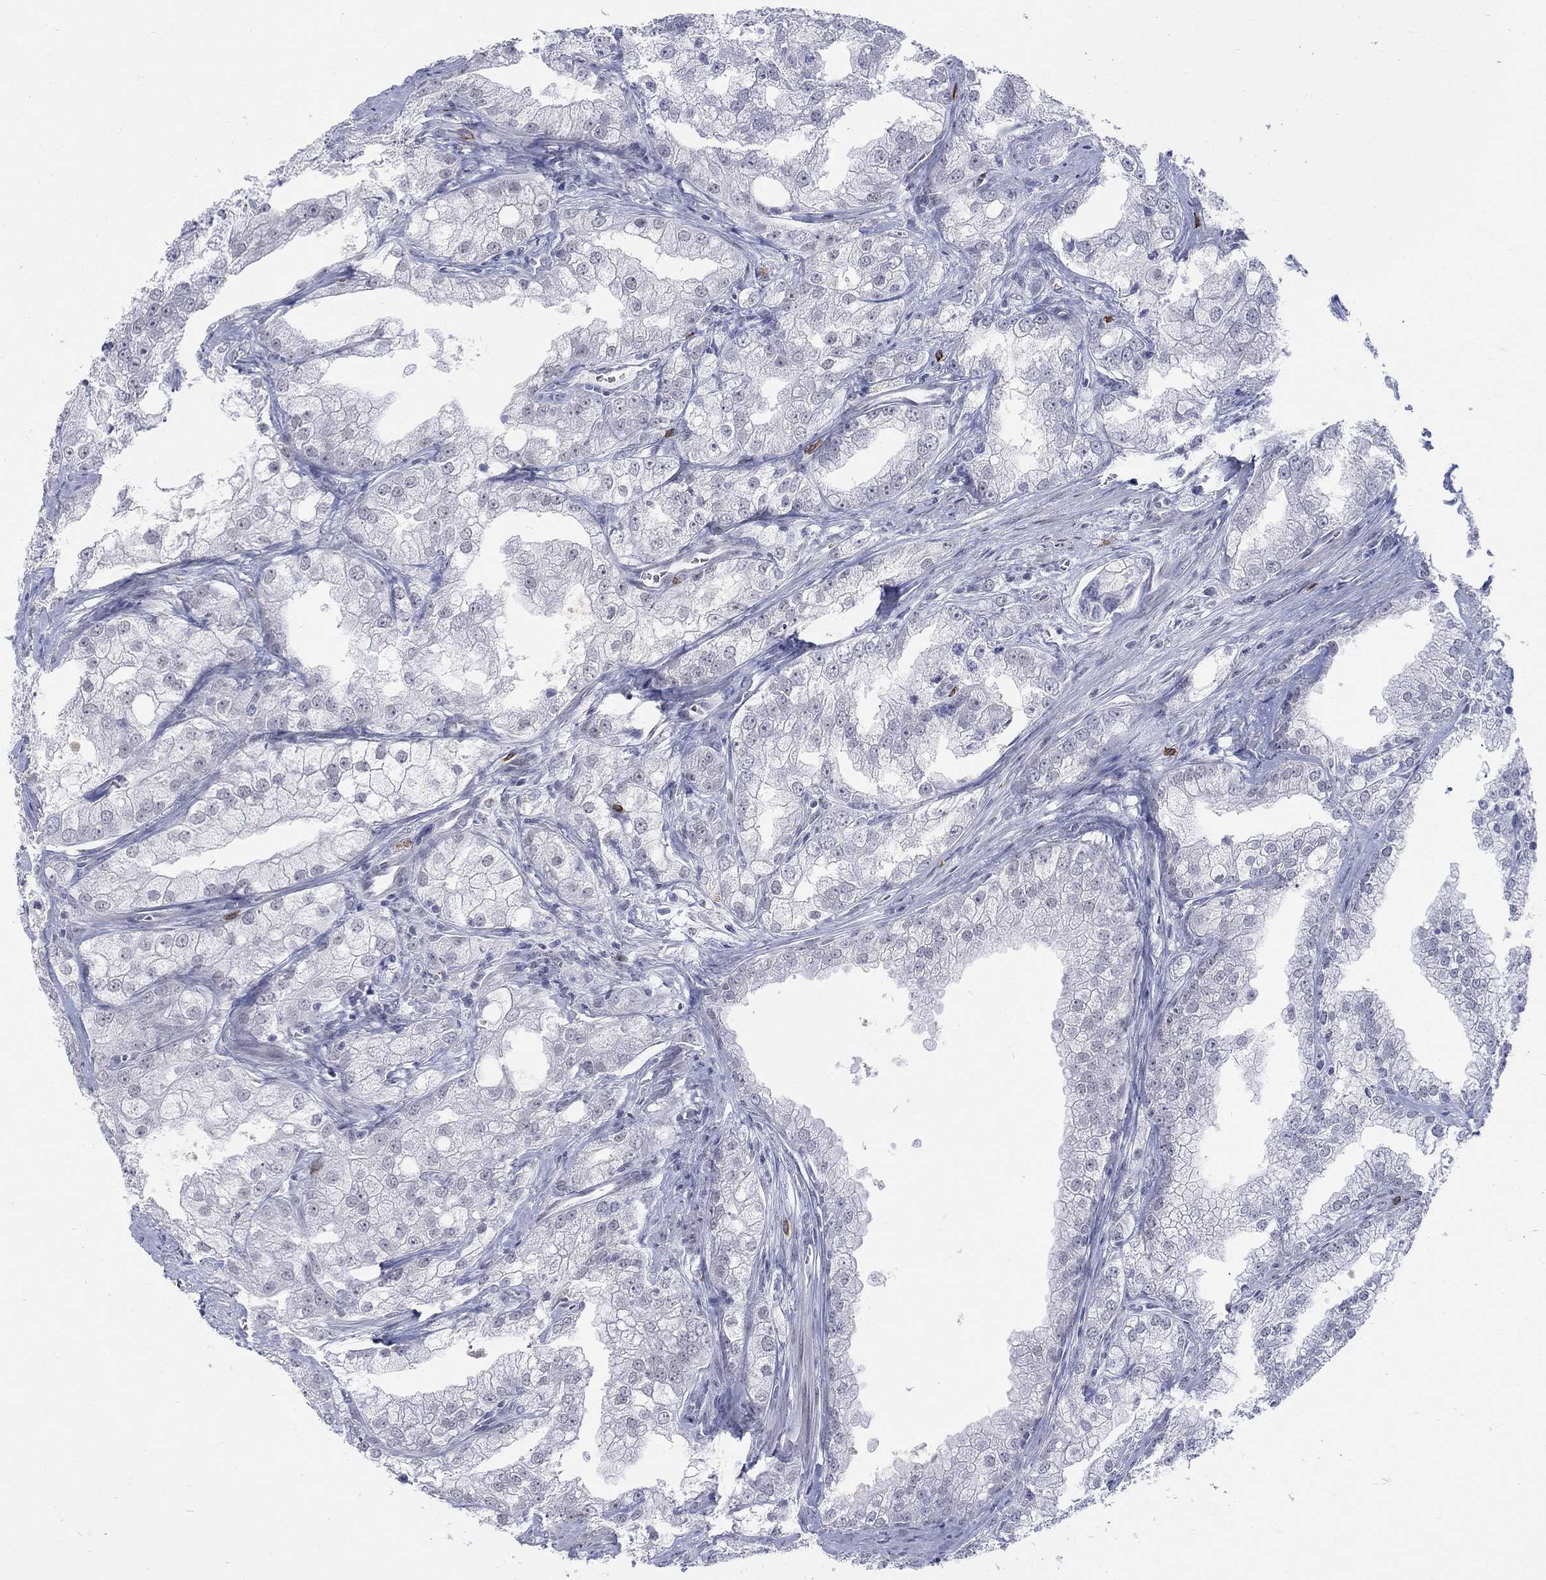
{"staining": {"intensity": "negative", "quantity": "none", "location": "none"}, "tissue": "prostate cancer", "cell_type": "Tumor cells", "image_type": "cancer", "snomed": [{"axis": "morphology", "description": "Adenocarcinoma, NOS"}, {"axis": "topography", "description": "Prostate"}], "caption": "The photomicrograph reveals no significant positivity in tumor cells of prostate cancer (adenocarcinoma). (Immunohistochemistry, brightfield microscopy, high magnification).", "gene": "ECEL1", "patient": {"sex": "male", "age": 70}}